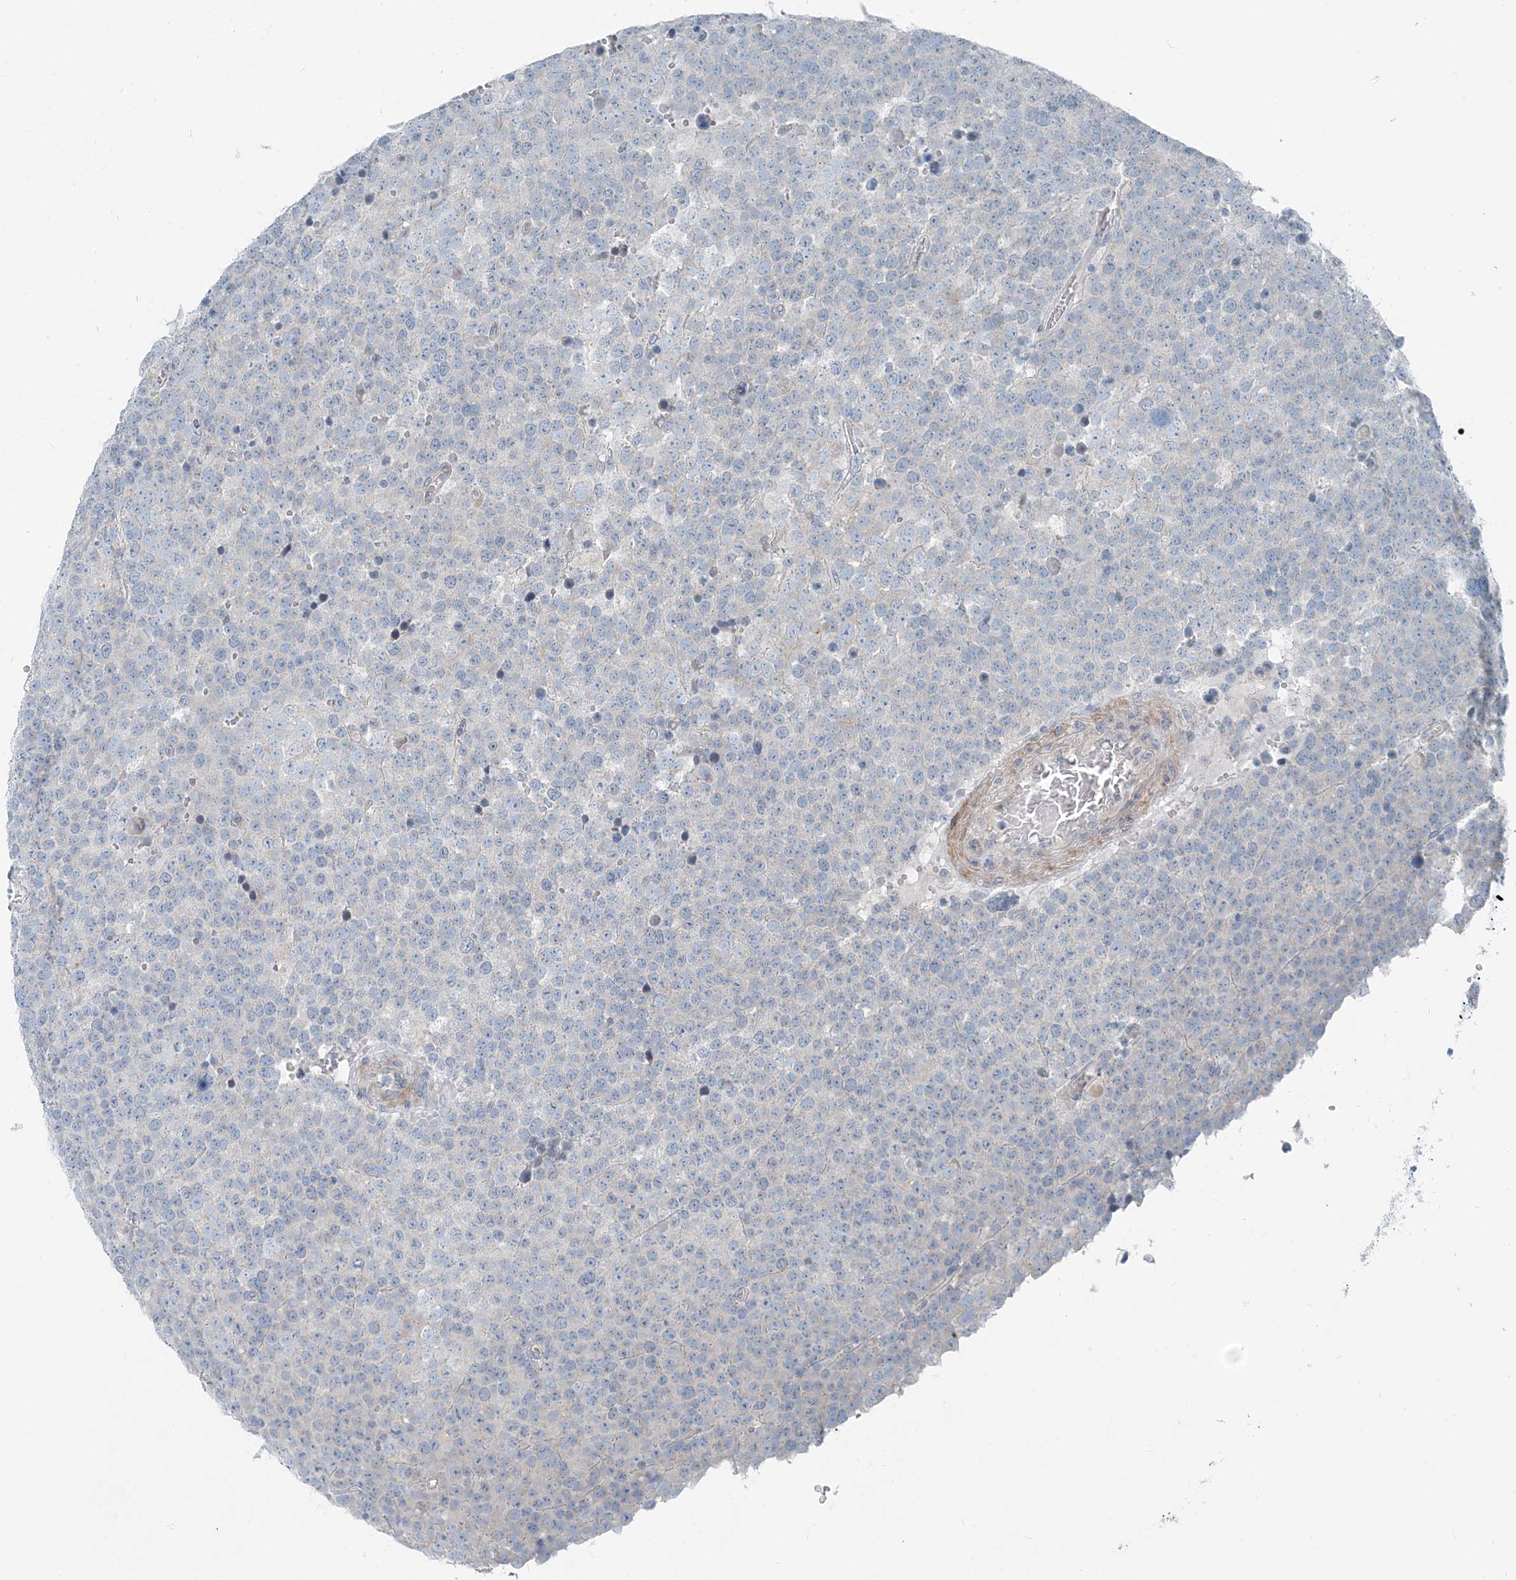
{"staining": {"intensity": "negative", "quantity": "none", "location": "none"}, "tissue": "testis cancer", "cell_type": "Tumor cells", "image_type": "cancer", "snomed": [{"axis": "morphology", "description": "Seminoma, NOS"}, {"axis": "topography", "description": "Testis"}], "caption": "DAB (3,3'-diaminobenzidine) immunohistochemical staining of human seminoma (testis) displays no significant expression in tumor cells. Brightfield microscopy of immunohistochemistry stained with DAB (3,3'-diaminobenzidine) (brown) and hematoxylin (blue), captured at high magnification.", "gene": "INTU", "patient": {"sex": "male", "age": 71}}